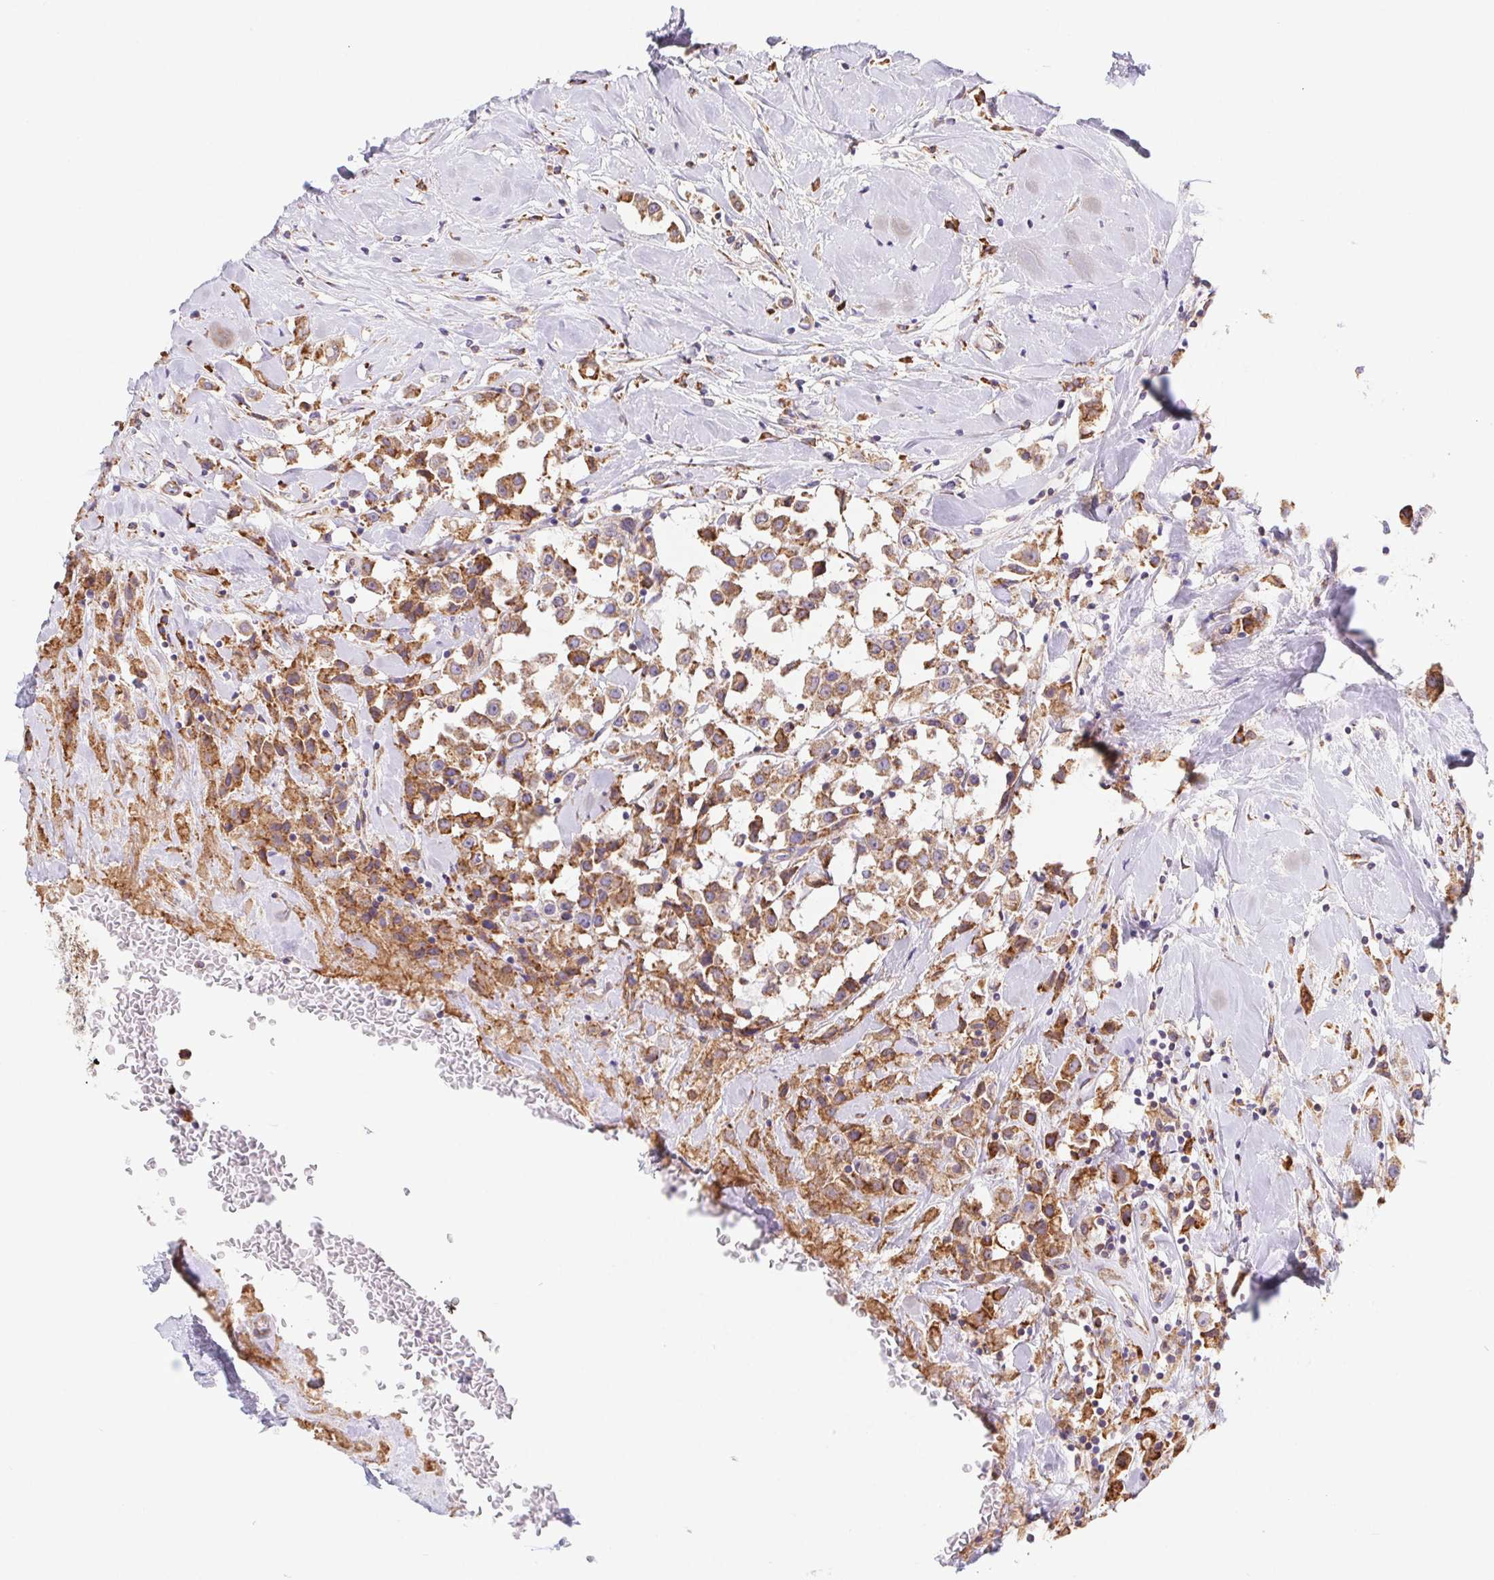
{"staining": {"intensity": "moderate", "quantity": ">75%", "location": "cytoplasmic/membranous"}, "tissue": "breast cancer", "cell_type": "Tumor cells", "image_type": "cancer", "snomed": [{"axis": "morphology", "description": "Duct carcinoma"}, {"axis": "topography", "description": "Breast"}], "caption": "Tumor cells reveal moderate cytoplasmic/membranous staining in approximately >75% of cells in infiltrating ductal carcinoma (breast). The staining is performed using DAB brown chromogen to label protein expression. The nuclei are counter-stained blue using hematoxylin.", "gene": "ADAM8", "patient": {"sex": "female", "age": 61}}